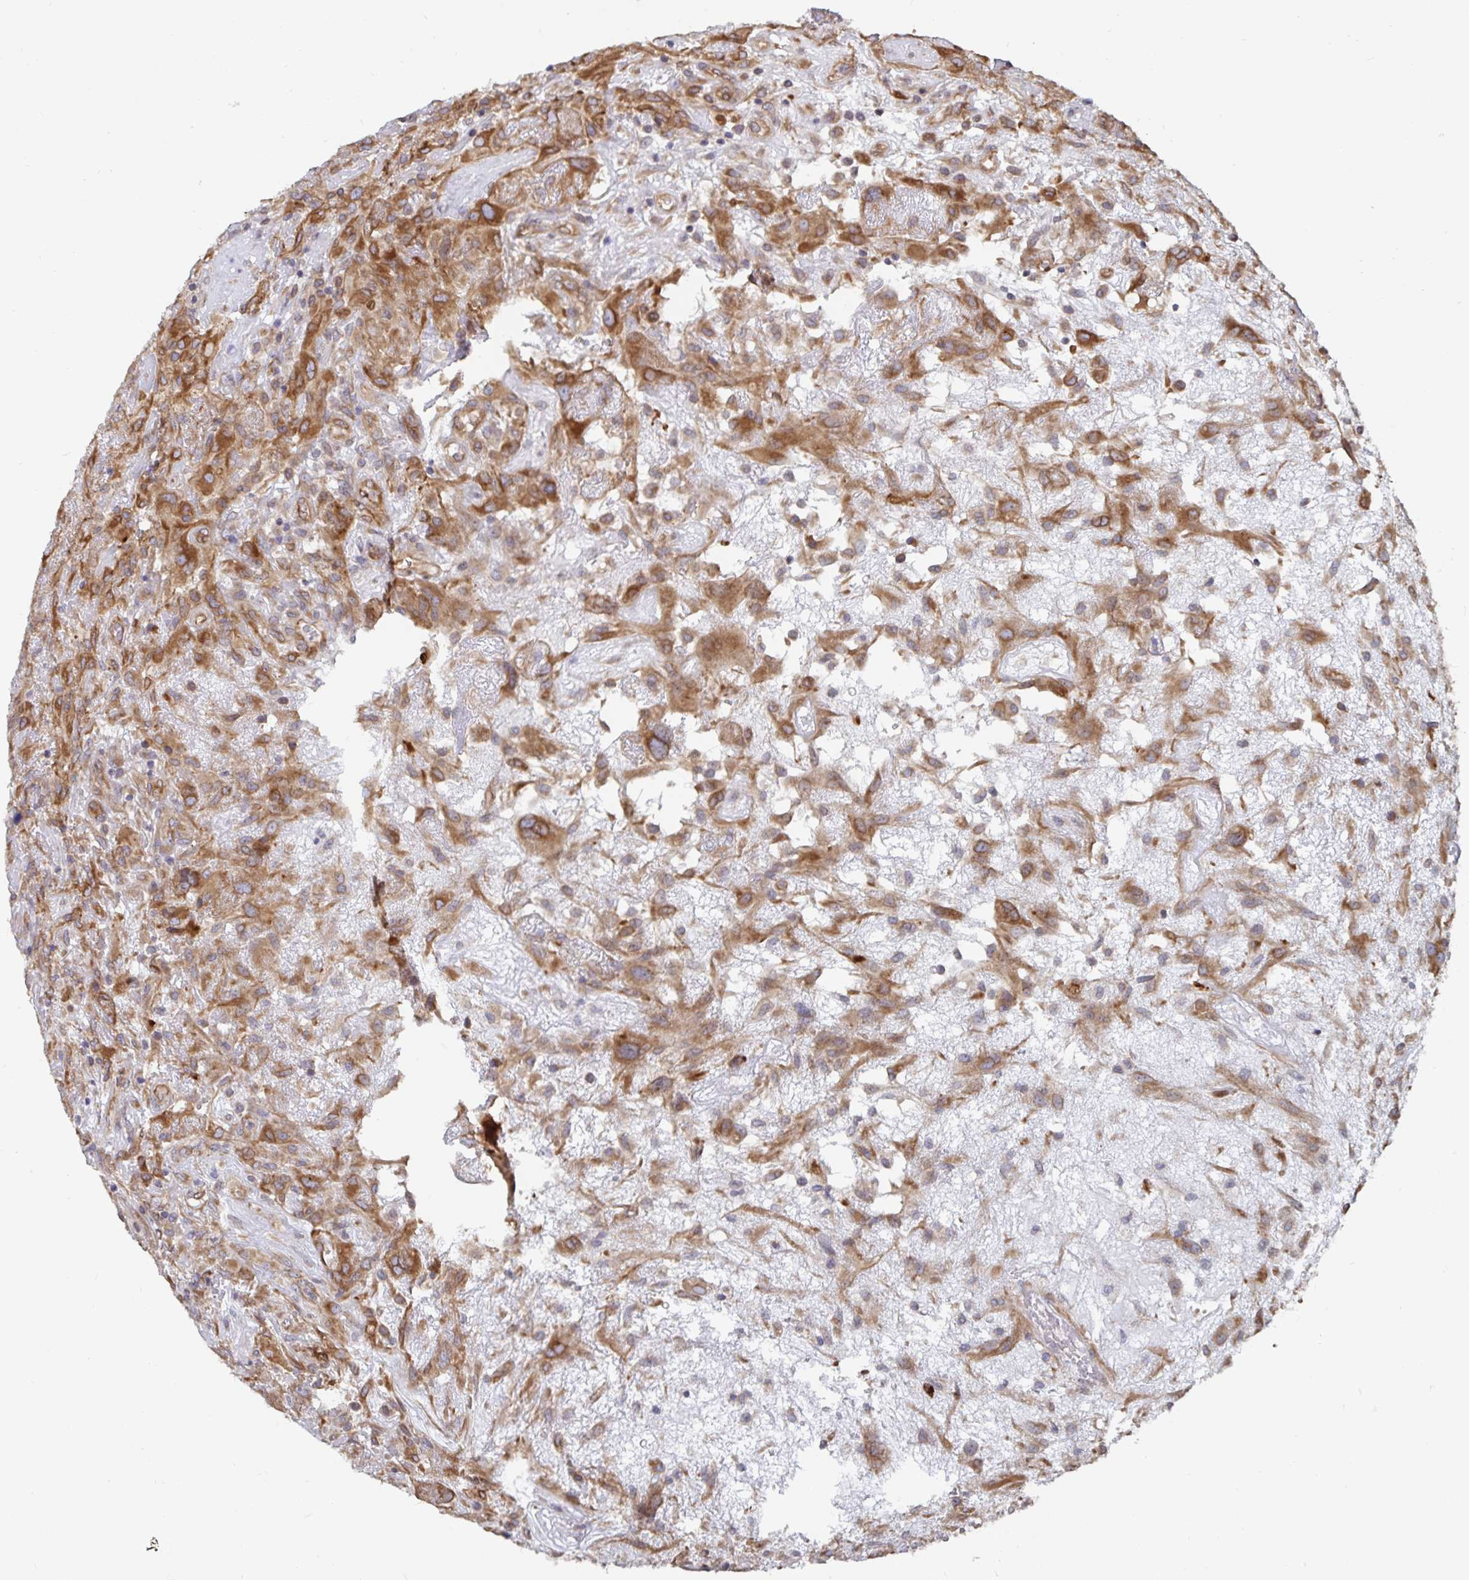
{"staining": {"intensity": "strong", "quantity": ">75%", "location": "cytoplasmic/membranous"}, "tissue": "glioma", "cell_type": "Tumor cells", "image_type": "cancer", "snomed": [{"axis": "morphology", "description": "Glioma, malignant, High grade"}, {"axis": "topography", "description": "Brain"}], "caption": "Protein staining by immunohistochemistry (IHC) displays strong cytoplasmic/membranous staining in approximately >75% of tumor cells in malignant high-grade glioma.", "gene": "BCAP29", "patient": {"sex": "male", "age": 46}}